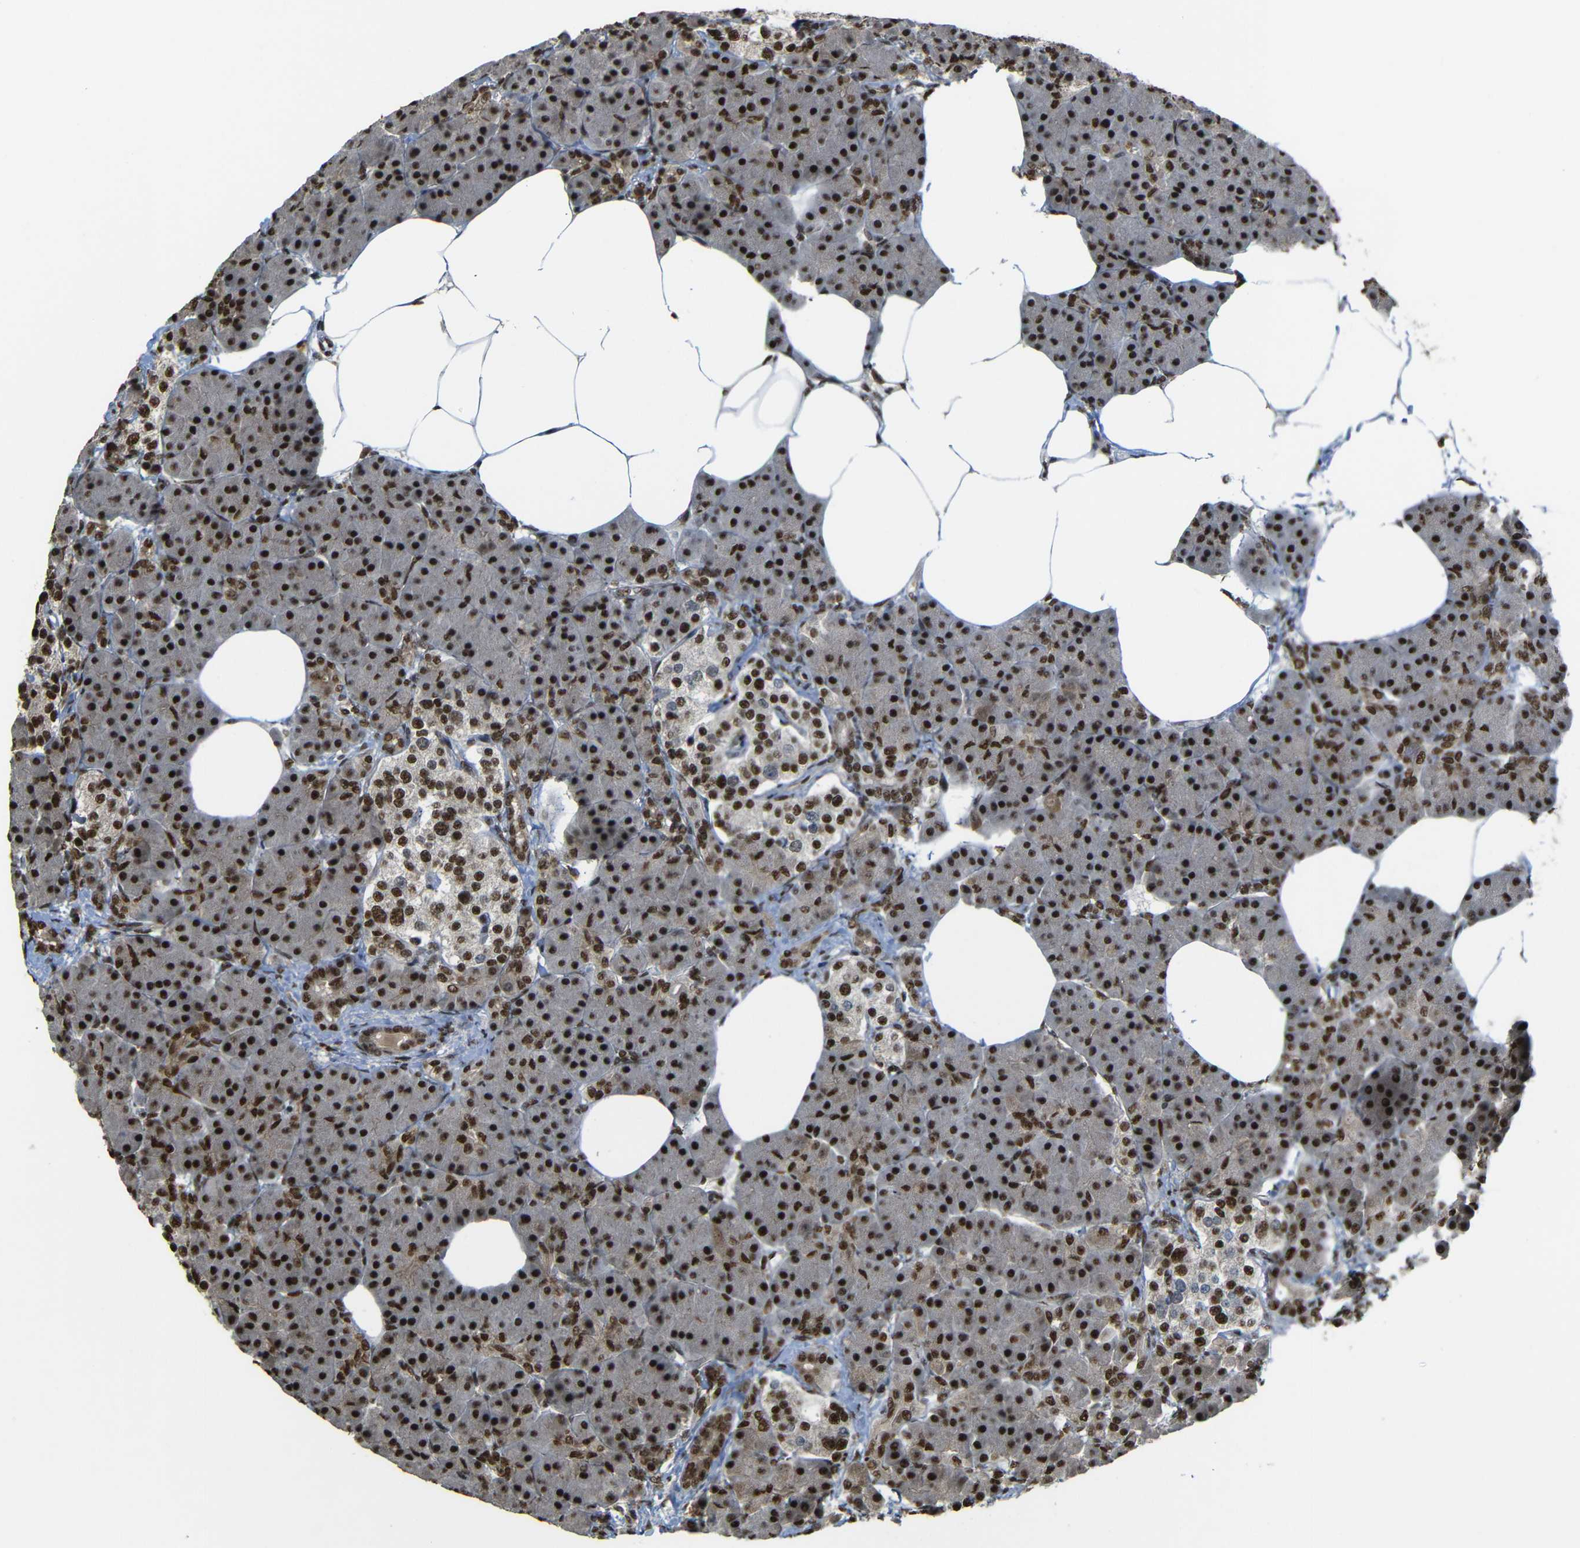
{"staining": {"intensity": "strong", "quantity": ">75%", "location": "nuclear"}, "tissue": "pancreas", "cell_type": "Exocrine glandular cells", "image_type": "normal", "snomed": [{"axis": "morphology", "description": "Normal tissue, NOS"}, {"axis": "topography", "description": "Pancreas"}], "caption": "Brown immunohistochemical staining in benign pancreas reveals strong nuclear staining in about >75% of exocrine glandular cells. The staining is performed using DAB brown chromogen to label protein expression. The nuclei are counter-stained blue using hematoxylin.", "gene": "TCF7L2", "patient": {"sex": "female", "age": 70}}